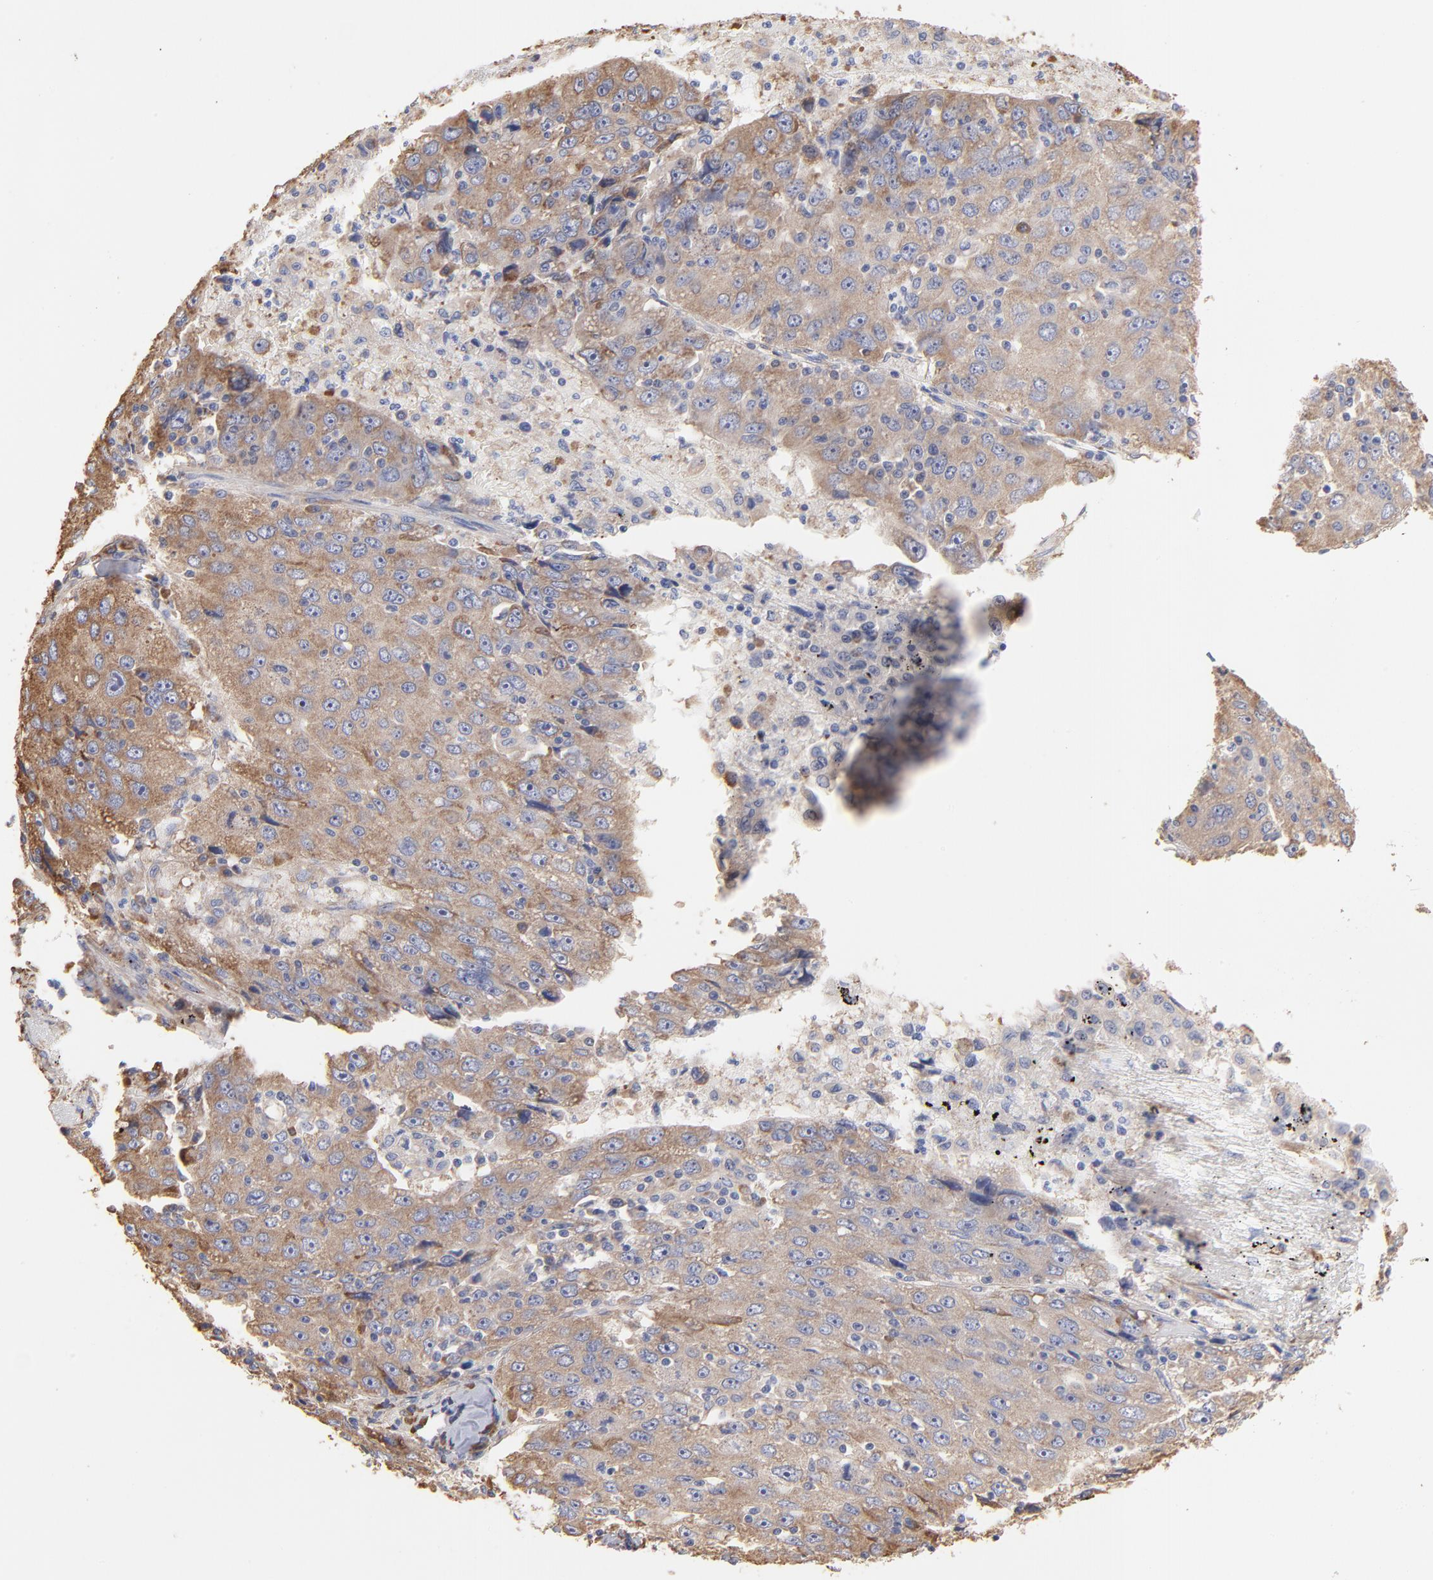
{"staining": {"intensity": "moderate", "quantity": ">75%", "location": "cytoplasmic/membranous"}, "tissue": "liver cancer", "cell_type": "Tumor cells", "image_type": "cancer", "snomed": [{"axis": "morphology", "description": "Carcinoma, Hepatocellular, NOS"}, {"axis": "topography", "description": "Liver"}], "caption": "Approximately >75% of tumor cells in hepatocellular carcinoma (liver) show moderate cytoplasmic/membranous protein staining as visualized by brown immunohistochemical staining.", "gene": "RPL9", "patient": {"sex": "male", "age": 49}}